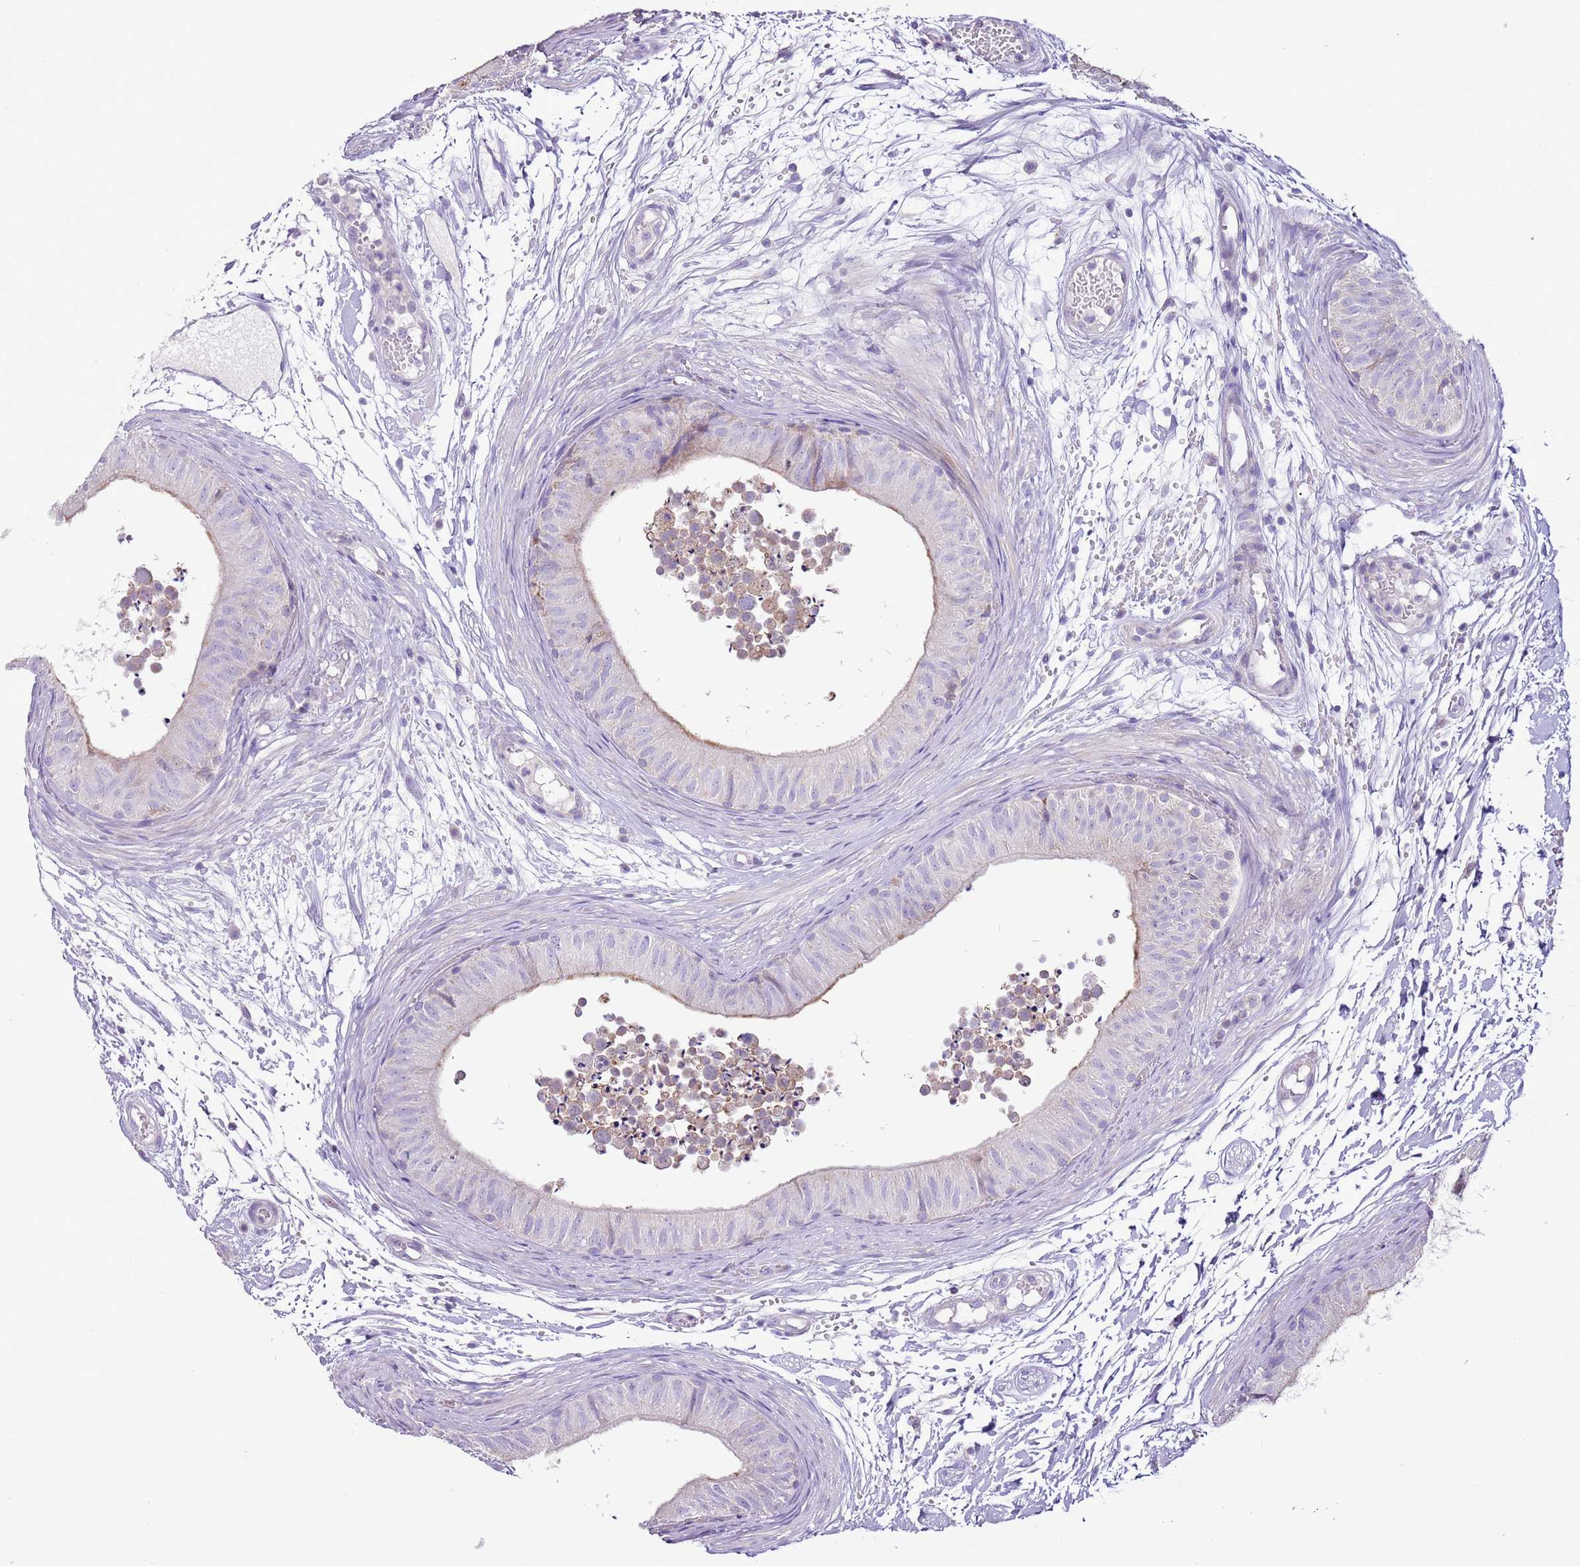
{"staining": {"intensity": "negative", "quantity": "none", "location": "none"}, "tissue": "epididymis", "cell_type": "Glandular cells", "image_type": "normal", "snomed": [{"axis": "morphology", "description": "Normal tissue, NOS"}, {"axis": "topography", "description": "Epididymis"}], "caption": "Immunohistochemistry of unremarkable human epididymis displays no expression in glandular cells.", "gene": "ZNF697", "patient": {"sex": "male", "age": 15}}